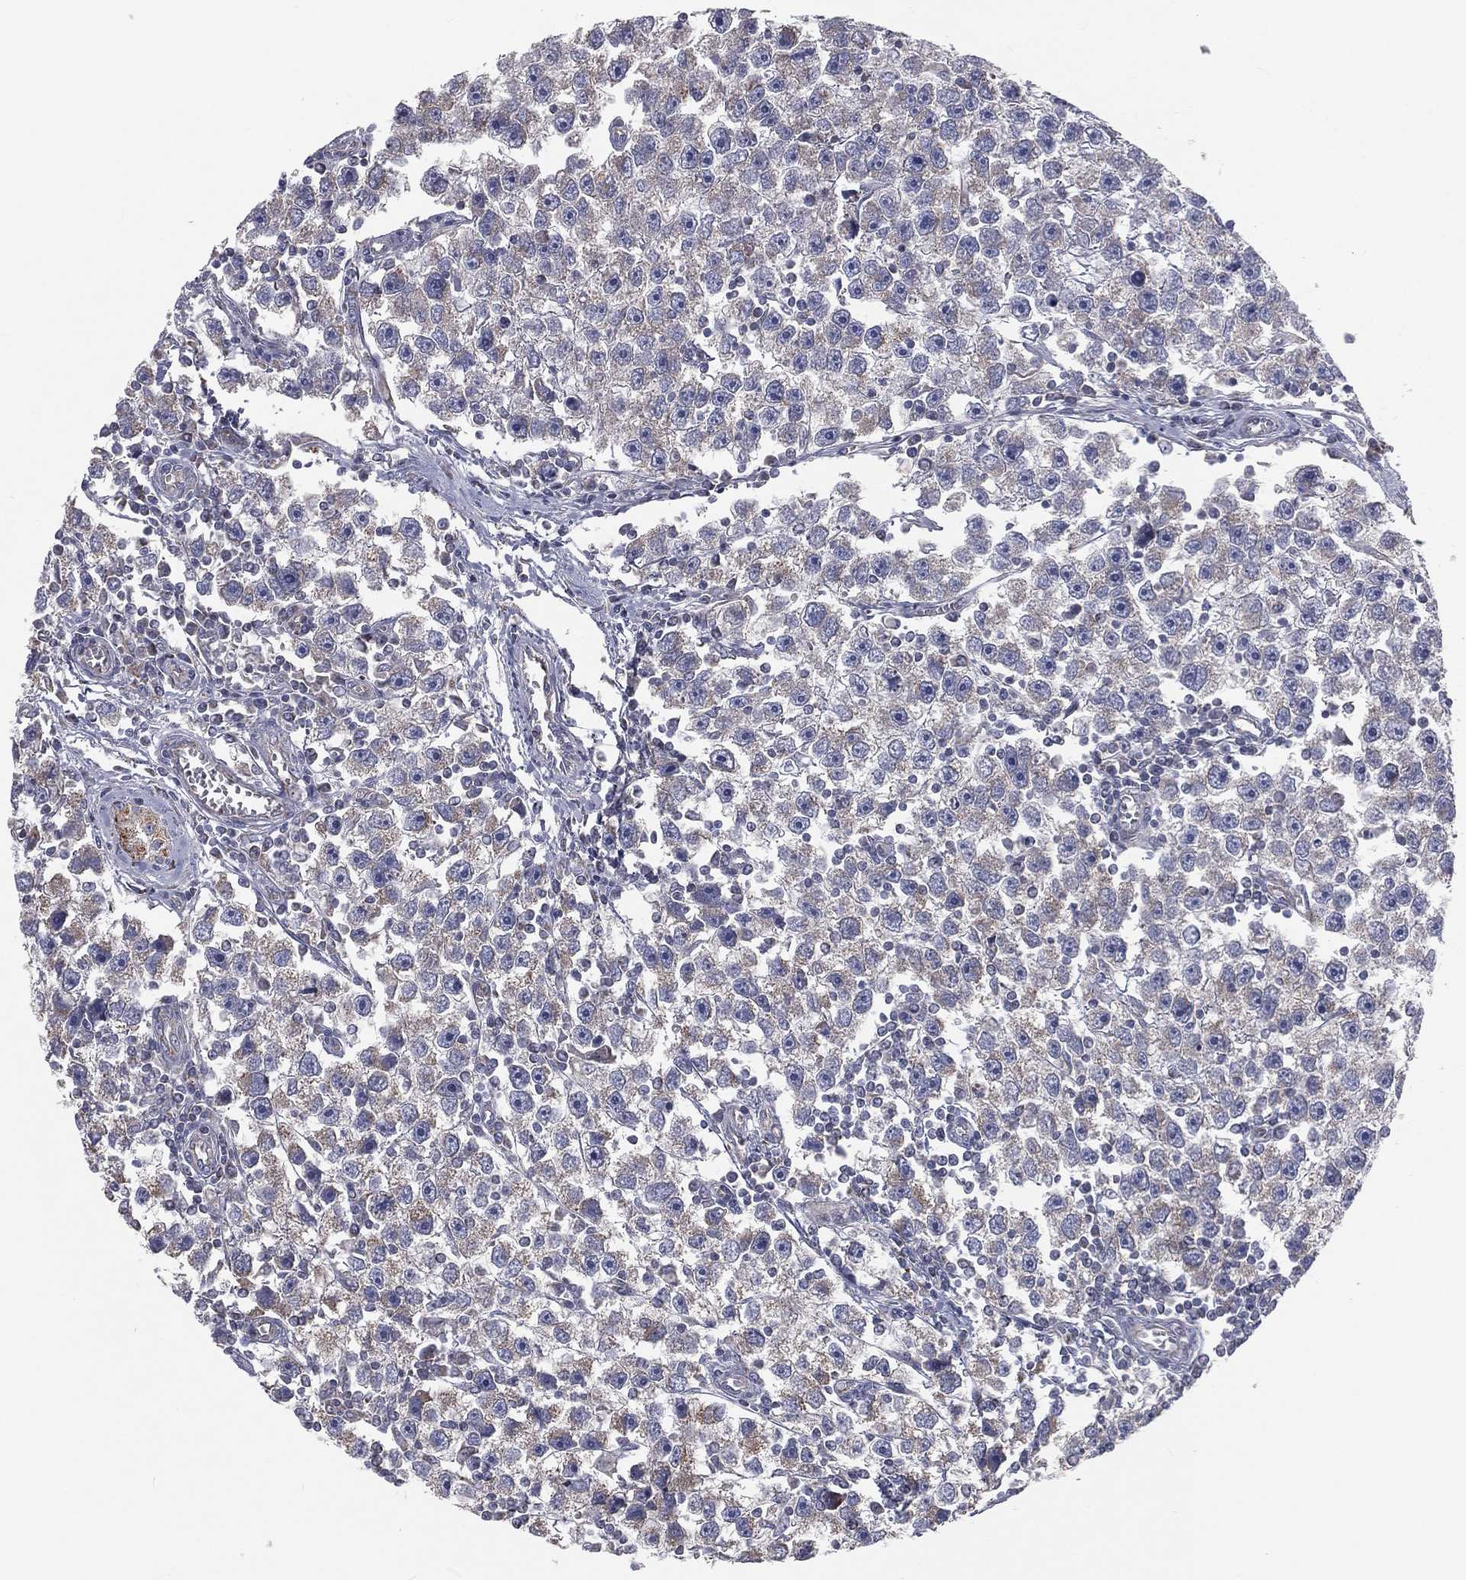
{"staining": {"intensity": "negative", "quantity": "none", "location": "none"}, "tissue": "testis cancer", "cell_type": "Tumor cells", "image_type": "cancer", "snomed": [{"axis": "morphology", "description": "Seminoma, NOS"}, {"axis": "topography", "description": "Testis"}], "caption": "High magnification brightfield microscopy of seminoma (testis) stained with DAB (brown) and counterstained with hematoxylin (blue): tumor cells show no significant expression. (DAB (3,3'-diaminobenzidine) immunohistochemistry (IHC) visualized using brightfield microscopy, high magnification).", "gene": "HADH", "patient": {"sex": "male", "age": 30}}